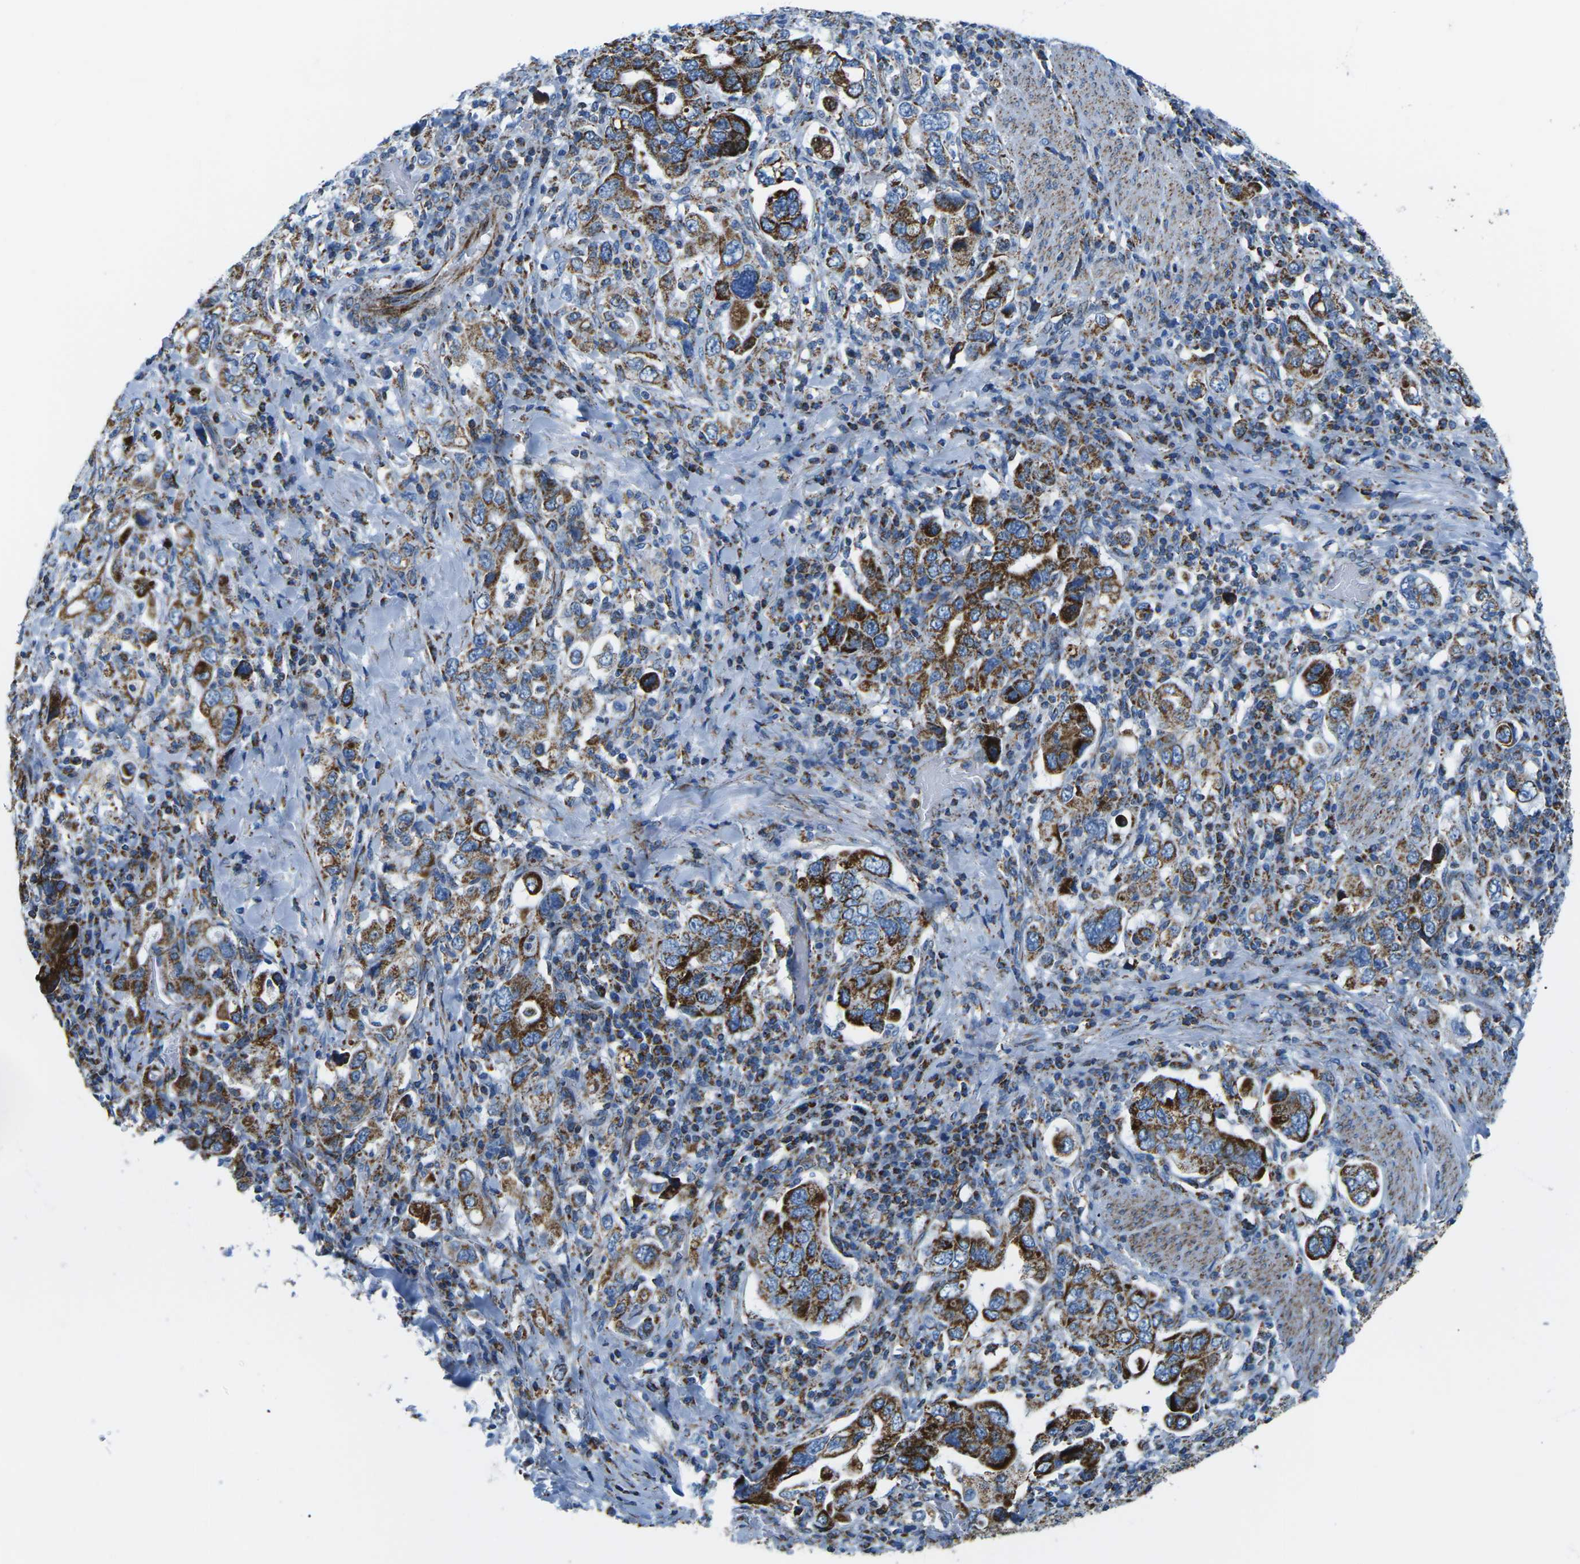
{"staining": {"intensity": "strong", "quantity": ">75%", "location": "cytoplasmic/membranous"}, "tissue": "stomach cancer", "cell_type": "Tumor cells", "image_type": "cancer", "snomed": [{"axis": "morphology", "description": "Adenocarcinoma, NOS"}, {"axis": "topography", "description": "Stomach, upper"}], "caption": "Adenocarcinoma (stomach) was stained to show a protein in brown. There is high levels of strong cytoplasmic/membranous staining in approximately >75% of tumor cells.", "gene": "COX6C", "patient": {"sex": "male", "age": 62}}